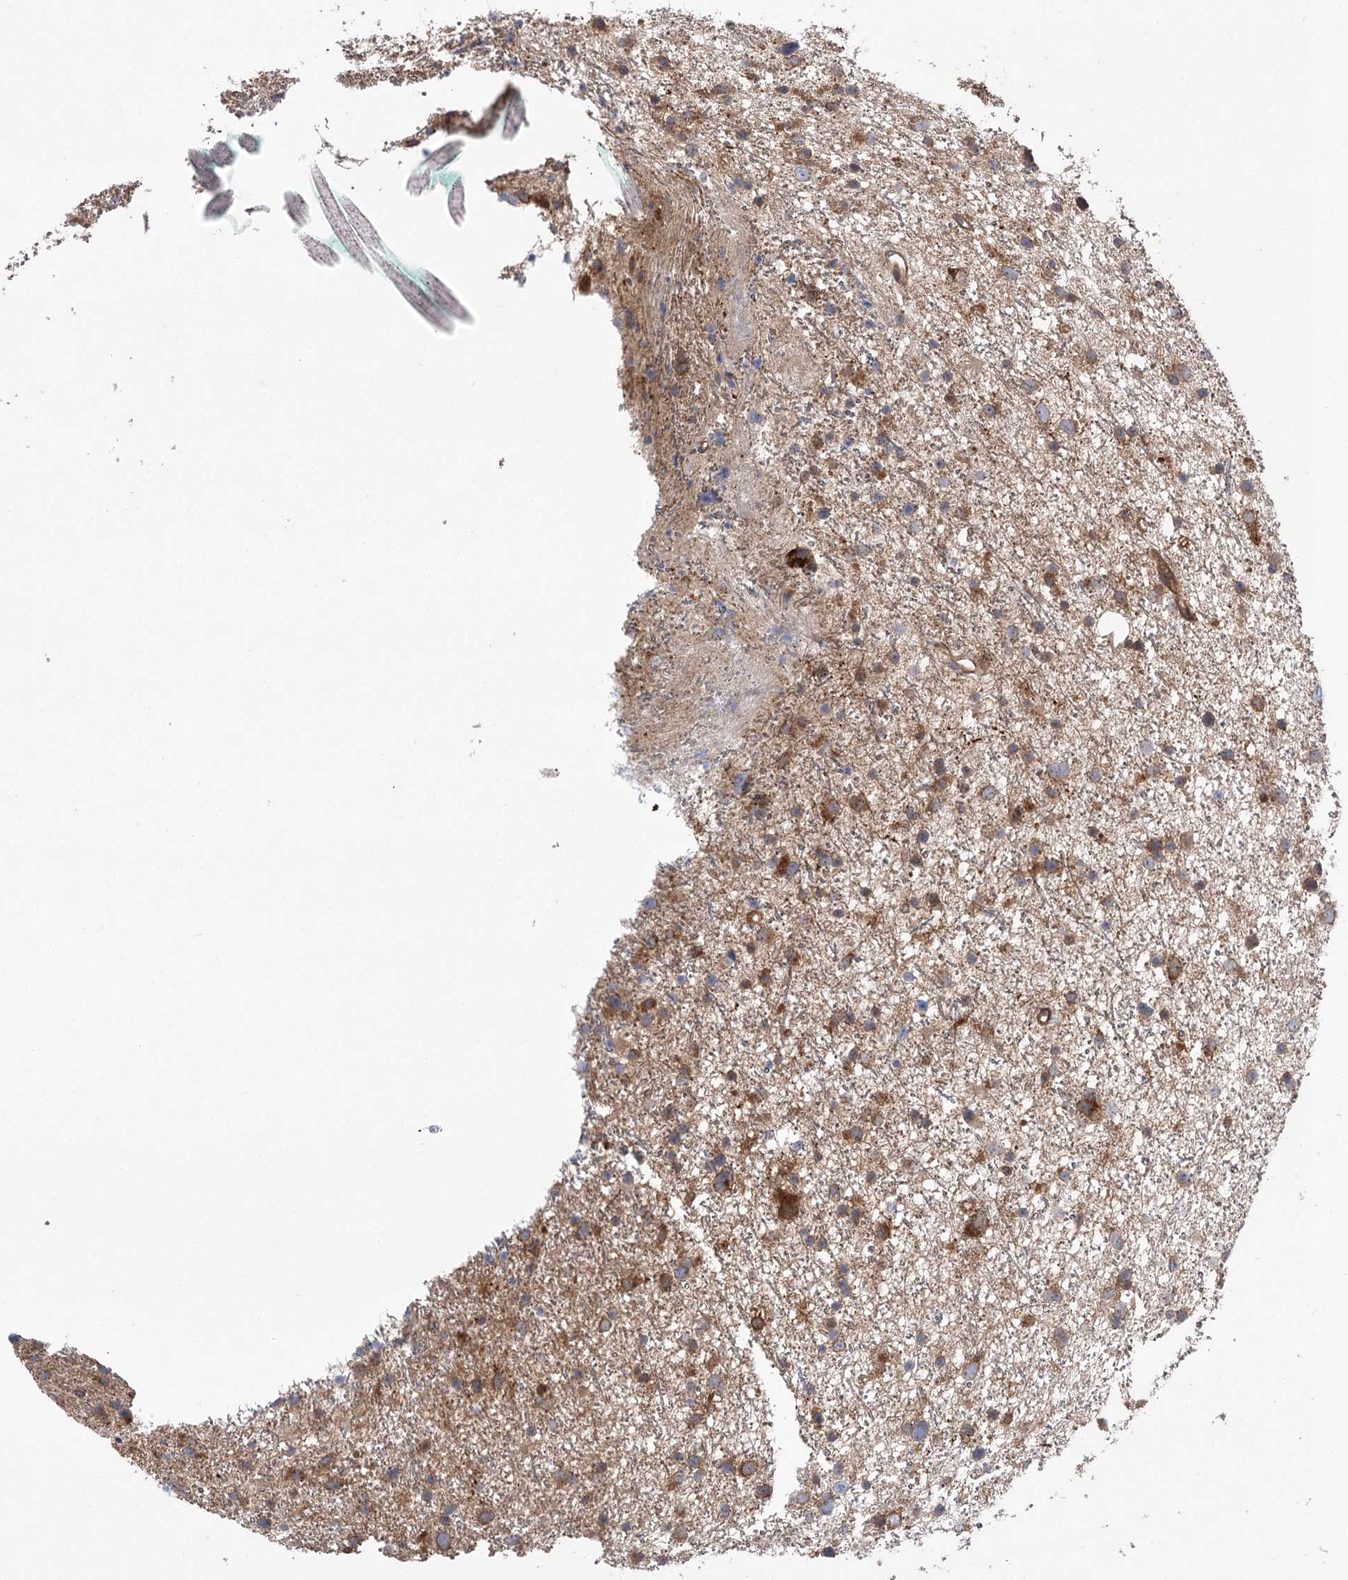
{"staining": {"intensity": "moderate", "quantity": "25%-75%", "location": "cytoplasmic/membranous"}, "tissue": "glioma", "cell_type": "Tumor cells", "image_type": "cancer", "snomed": [{"axis": "morphology", "description": "Glioma, malignant, Low grade"}, {"axis": "topography", "description": "Cerebral cortex"}], "caption": "Moderate cytoplasmic/membranous protein staining is appreciated in about 25%-75% of tumor cells in glioma.", "gene": "VPS37B", "patient": {"sex": "female", "age": 39}}